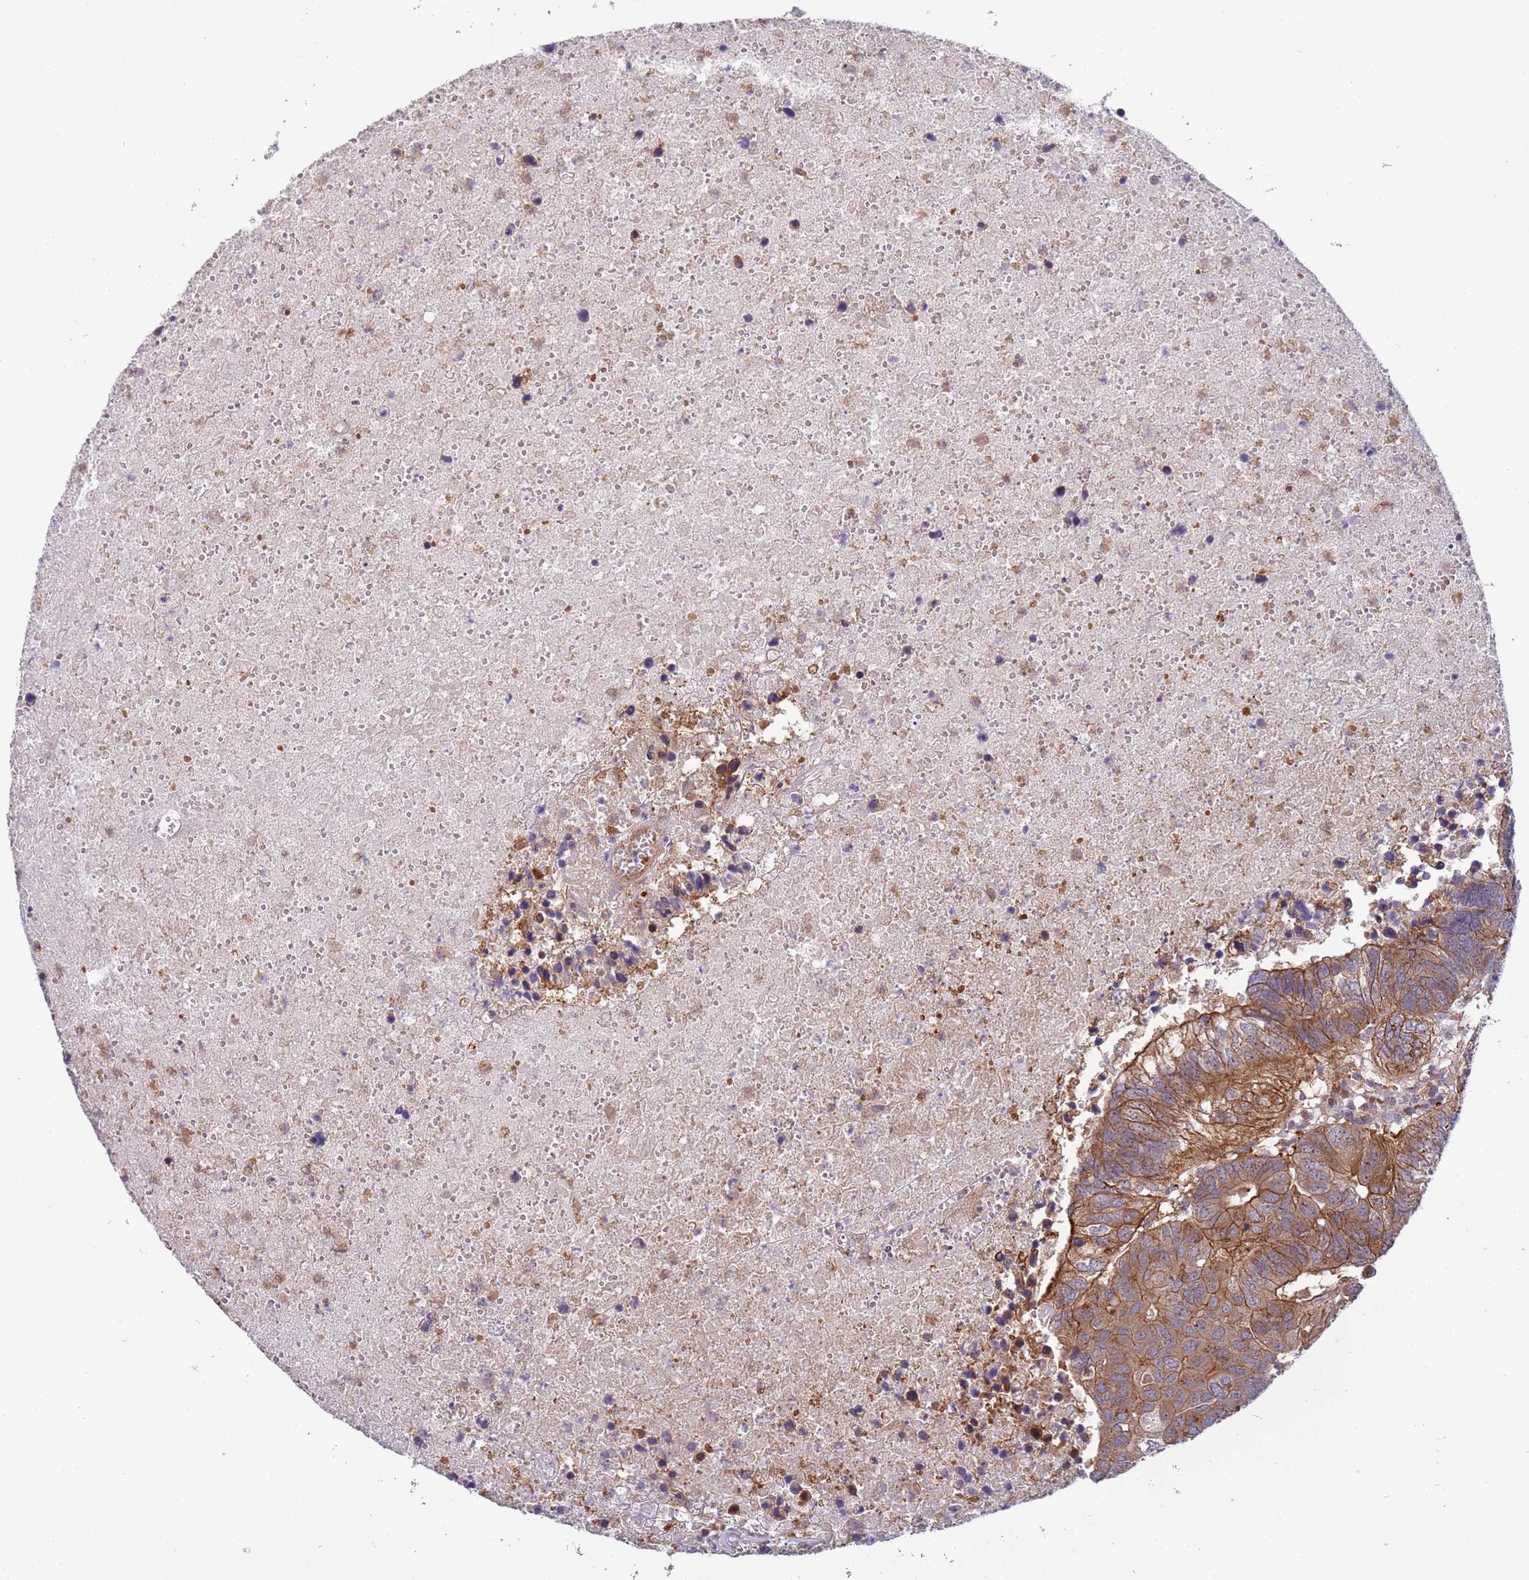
{"staining": {"intensity": "strong", "quantity": ">75%", "location": "cytoplasmic/membranous"}, "tissue": "colorectal cancer", "cell_type": "Tumor cells", "image_type": "cancer", "snomed": [{"axis": "morphology", "description": "Adenocarcinoma, NOS"}, {"axis": "topography", "description": "Colon"}], "caption": "The photomicrograph displays a brown stain indicating the presence of a protein in the cytoplasmic/membranous of tumor cells in colorectal cancer (adenocarcinoma).", "gene": "ITGB6", "patient": {"sex": "female", "age": 48}}